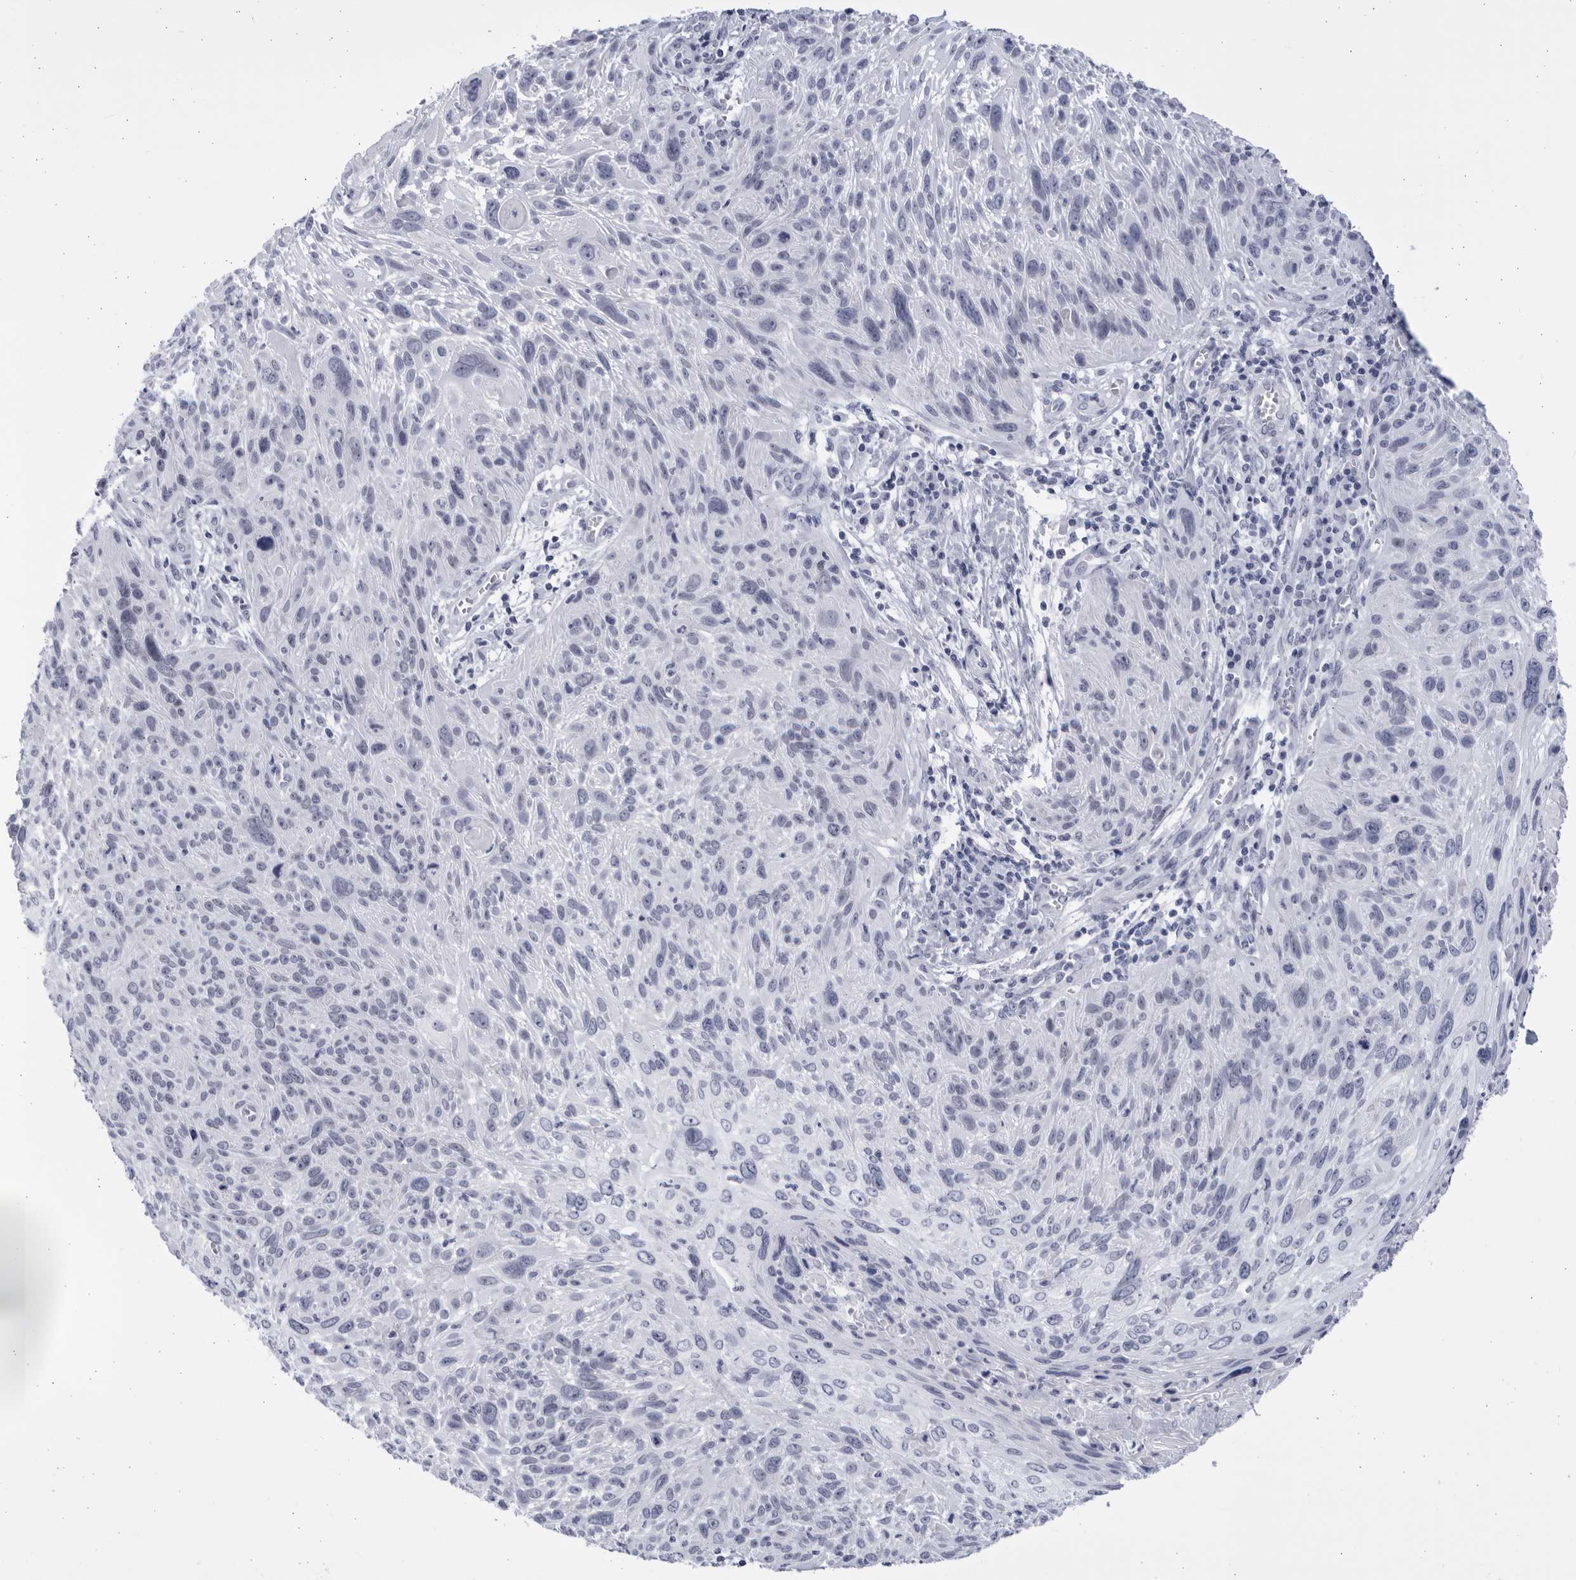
{"staining": {"intensity": "negative", "quantity": "none", "location": "none"}, "tissue": "cervical cancer", "cell_type": "Tumor cells", "image_type": "cancer", "snomed": [{"axis": "morphology", "description": "Squamous cell carcinoma, NOS"}, {"axis": "topography", "description": "Cervix"}], "caption": "Cervical squamous cell carcinoma was stained to show a protein in brown. There is no significant positivity in tumor cells.", "gene": "CCDC181", "patient": {"sex": "female", "age": 51}}